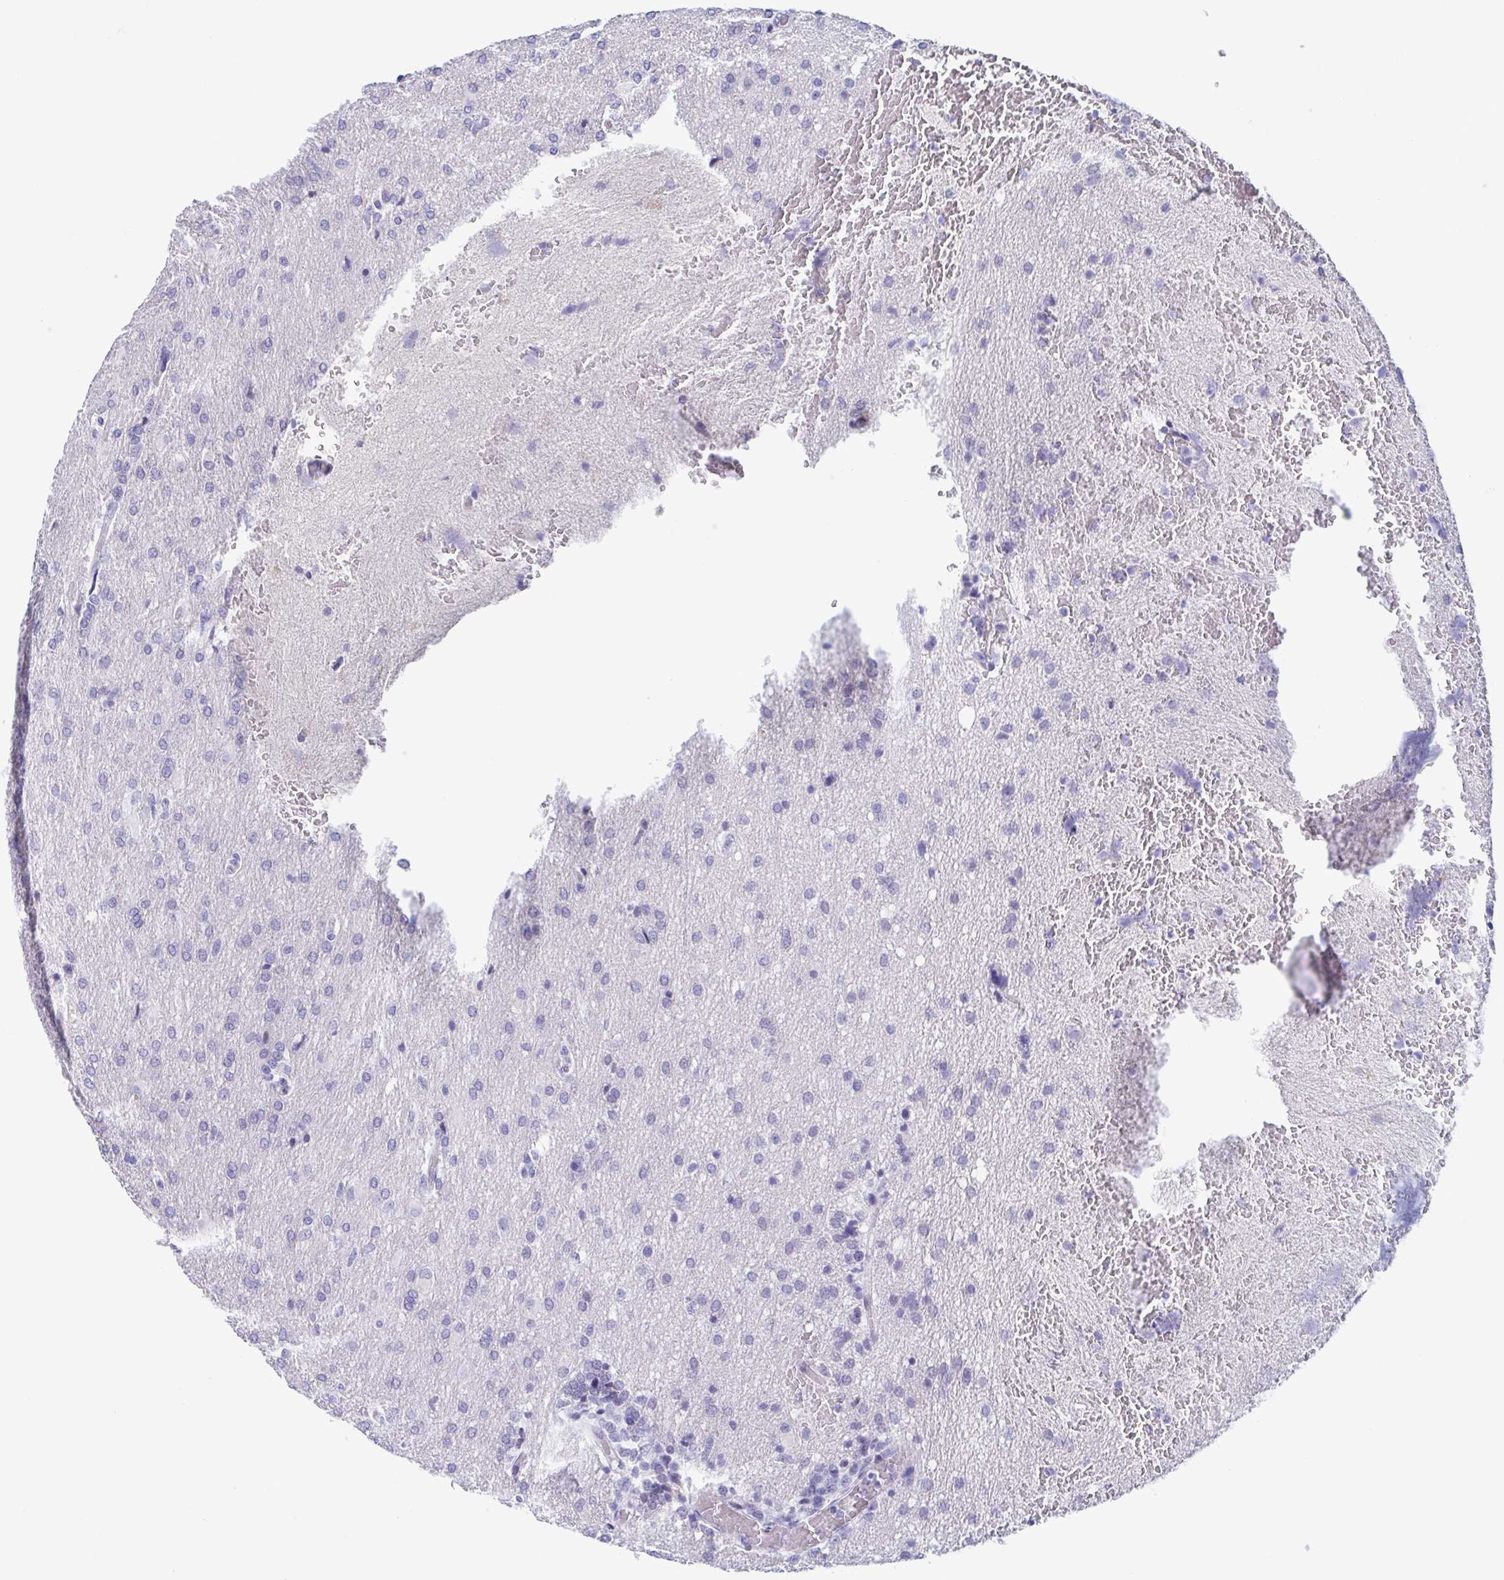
{"staining": {"intensity": "negative", "quantity": "none", "location": "none"}, "tissue": "glioma", "cell_type": "Tumor cells", "image_type": "cancer", "snomed": [{"axis": "morphology", "description": "Glioma, malignant, High grade"}, {"axis": "topography", "description": "Brain"}], "caption": "A micrograph of human high-grade glioma (malignant) is negative for staining in tumor cells.", "gene": "PERM1", "patient": {"sex": "male", "age": 68}}